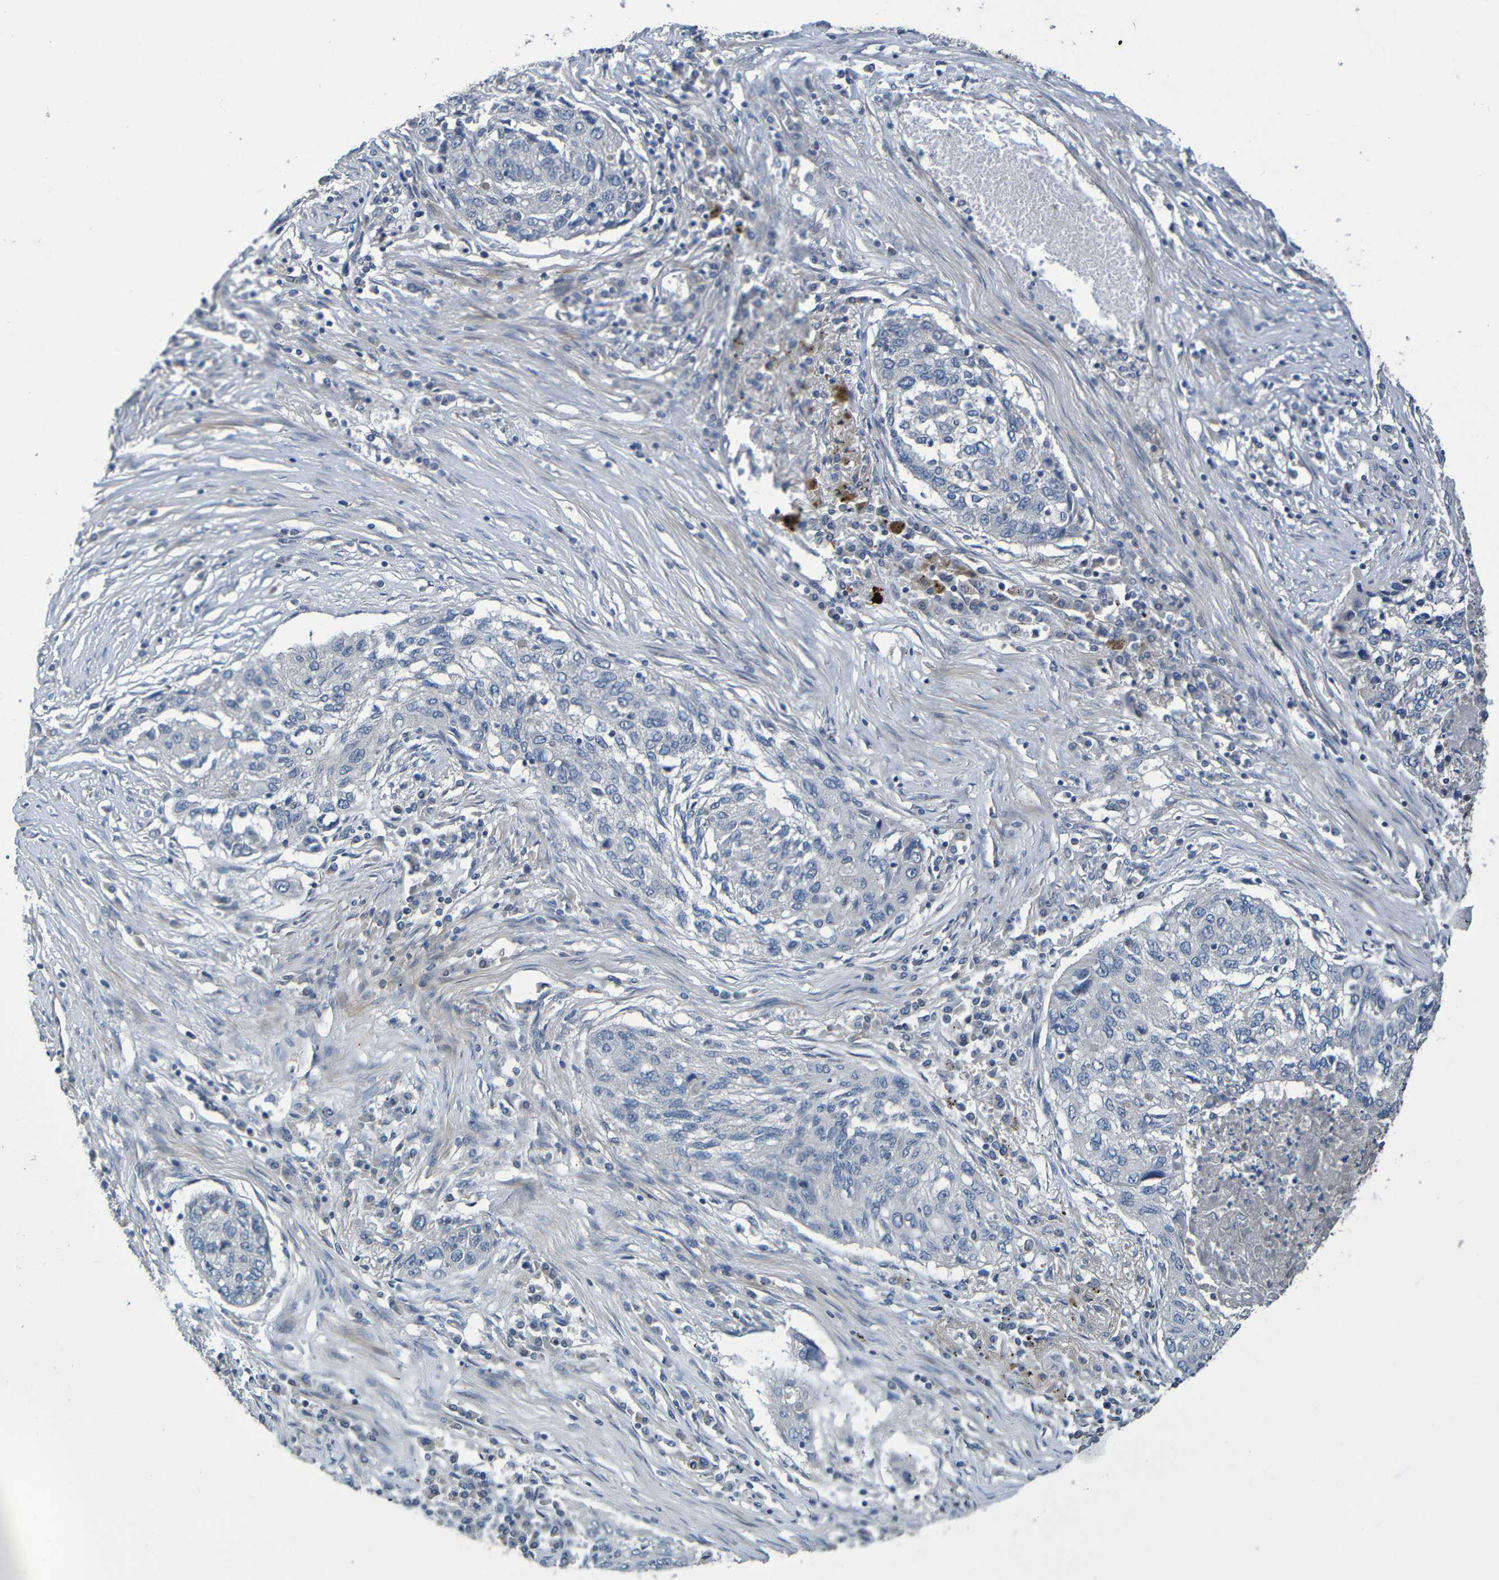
{"staining": {"intensity": "negative", "quantity": "none", "location": "none"}, "tissue": "lung cancer", "cell_type": "Tumor cells", "image_type": "cancer", "snomed": [{"axis": "morphology", "description": "Squamous cell carcinoma, NOS"}, {"axis": "topography", "description": "Lung"}], "caption": "Immunohistochemical staining of human squamous cell carcinoma (lung) reveals no significant expression in tumor cells.", "gene": "CYP4F2", "patient": {"sex": "female", "age": 63}}